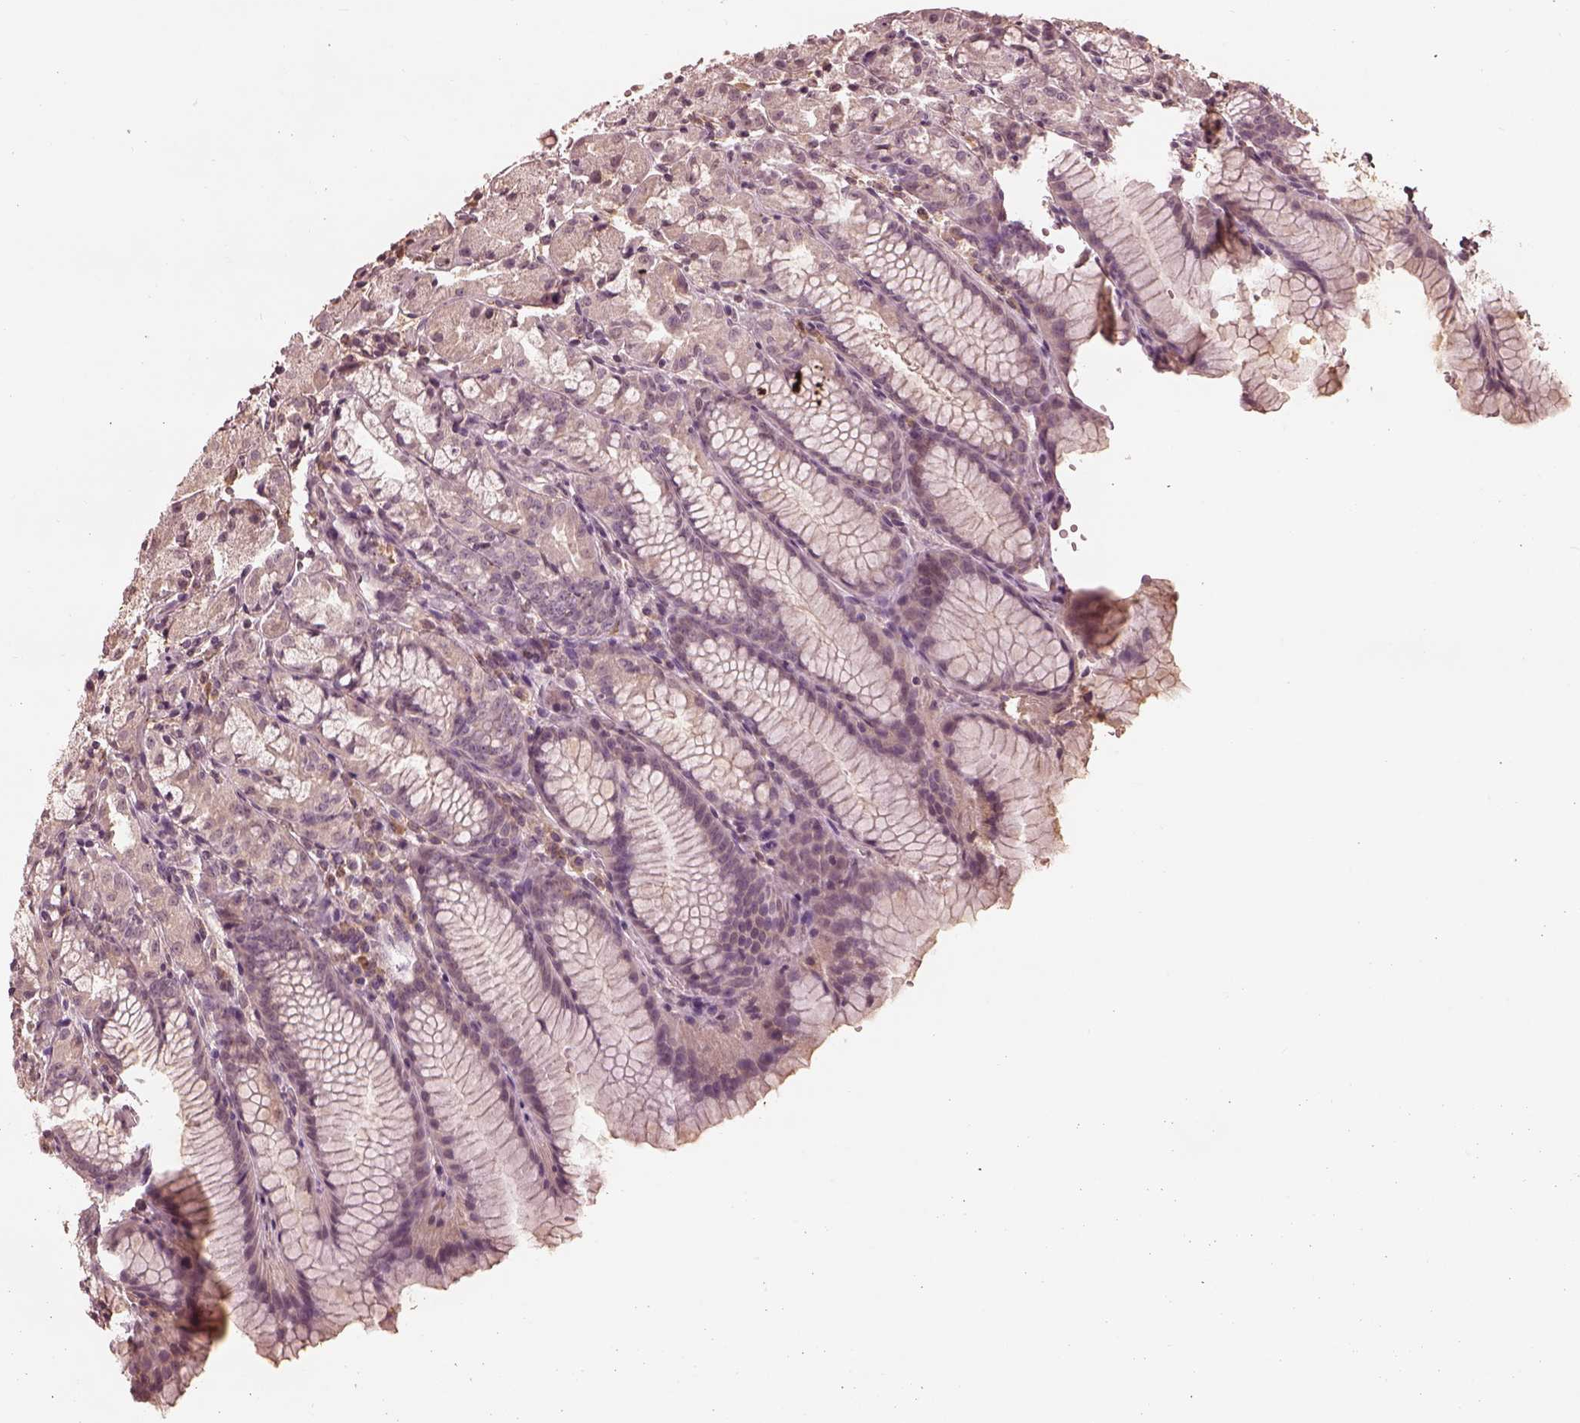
{"staining": {"intensity": "negative", "quantity": "none", "location": "none"}, "tissue": "stomach", "cell_type": "Glandular cells", "image_type": "normal", "snomed": [{"axis": "morphology", "description": "Normal tissue, NOS"}, {"axis": "topography", "description": "Stomach, upper"}], "caption": "Protein analysis of benign stomach shows no significant expression in glandular cells.", "gene": "CALR3", "patient": {"sex": "male", "age": 47}}